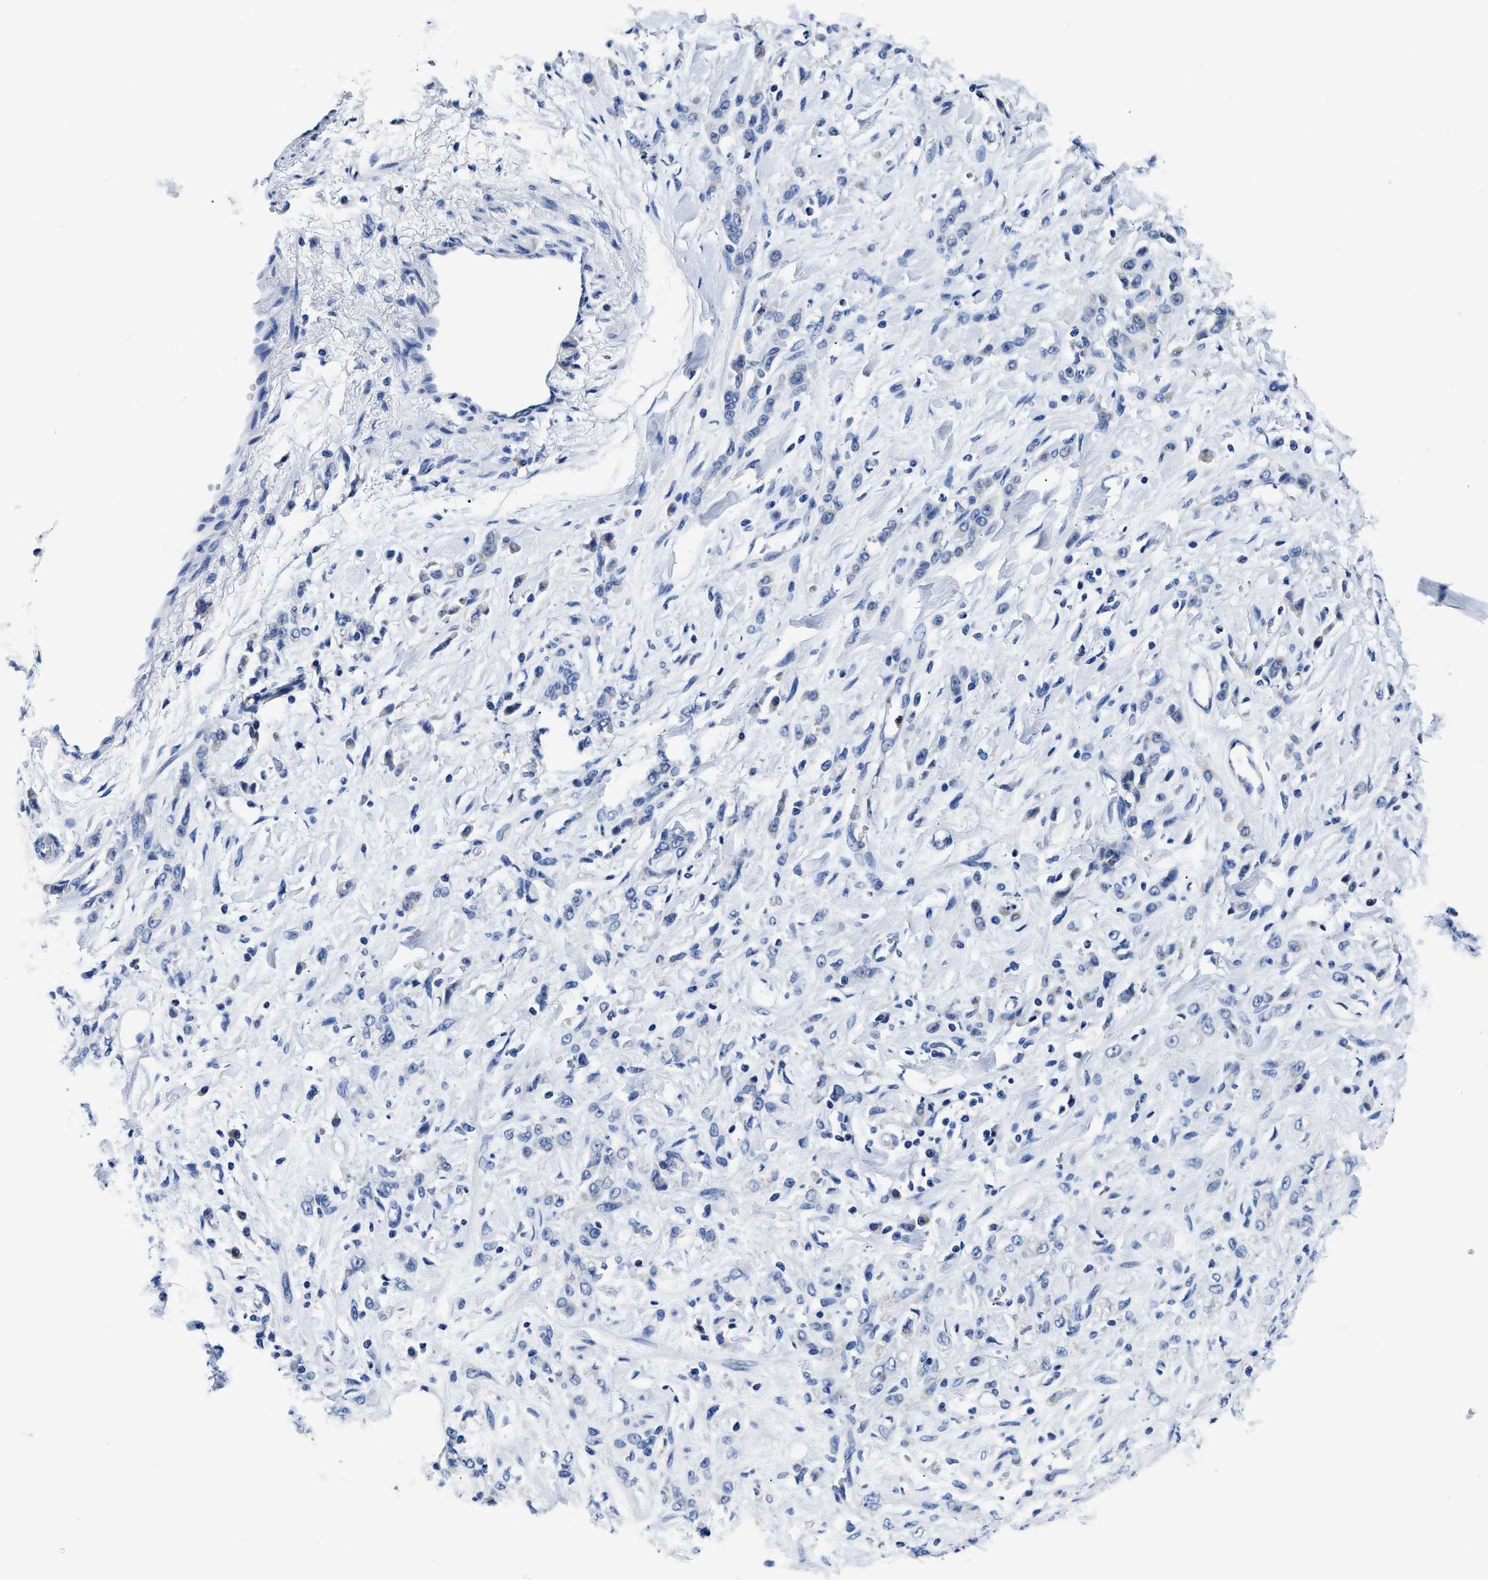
{"staining": {"intensity": "negative", "quantity": "none", "location": "none"}, "tissue": "stomach cancer", "cell_type": "Tumor cells", "image_type": "cancer", "snomed": [{"axis": "morphology", "description": "Normal tissue, NOS"}, {"axis": "morphology", "description": "Adenocarcinoma, NOS"}, {"axis": "topography", "description": "Stomach"}], "caption": "The micrograph displays no staining of tumor cells in stomach cancer (adenocarcinoma).", "gene": "FAM185A", "patient": {"sex": "male", "age": 82}}